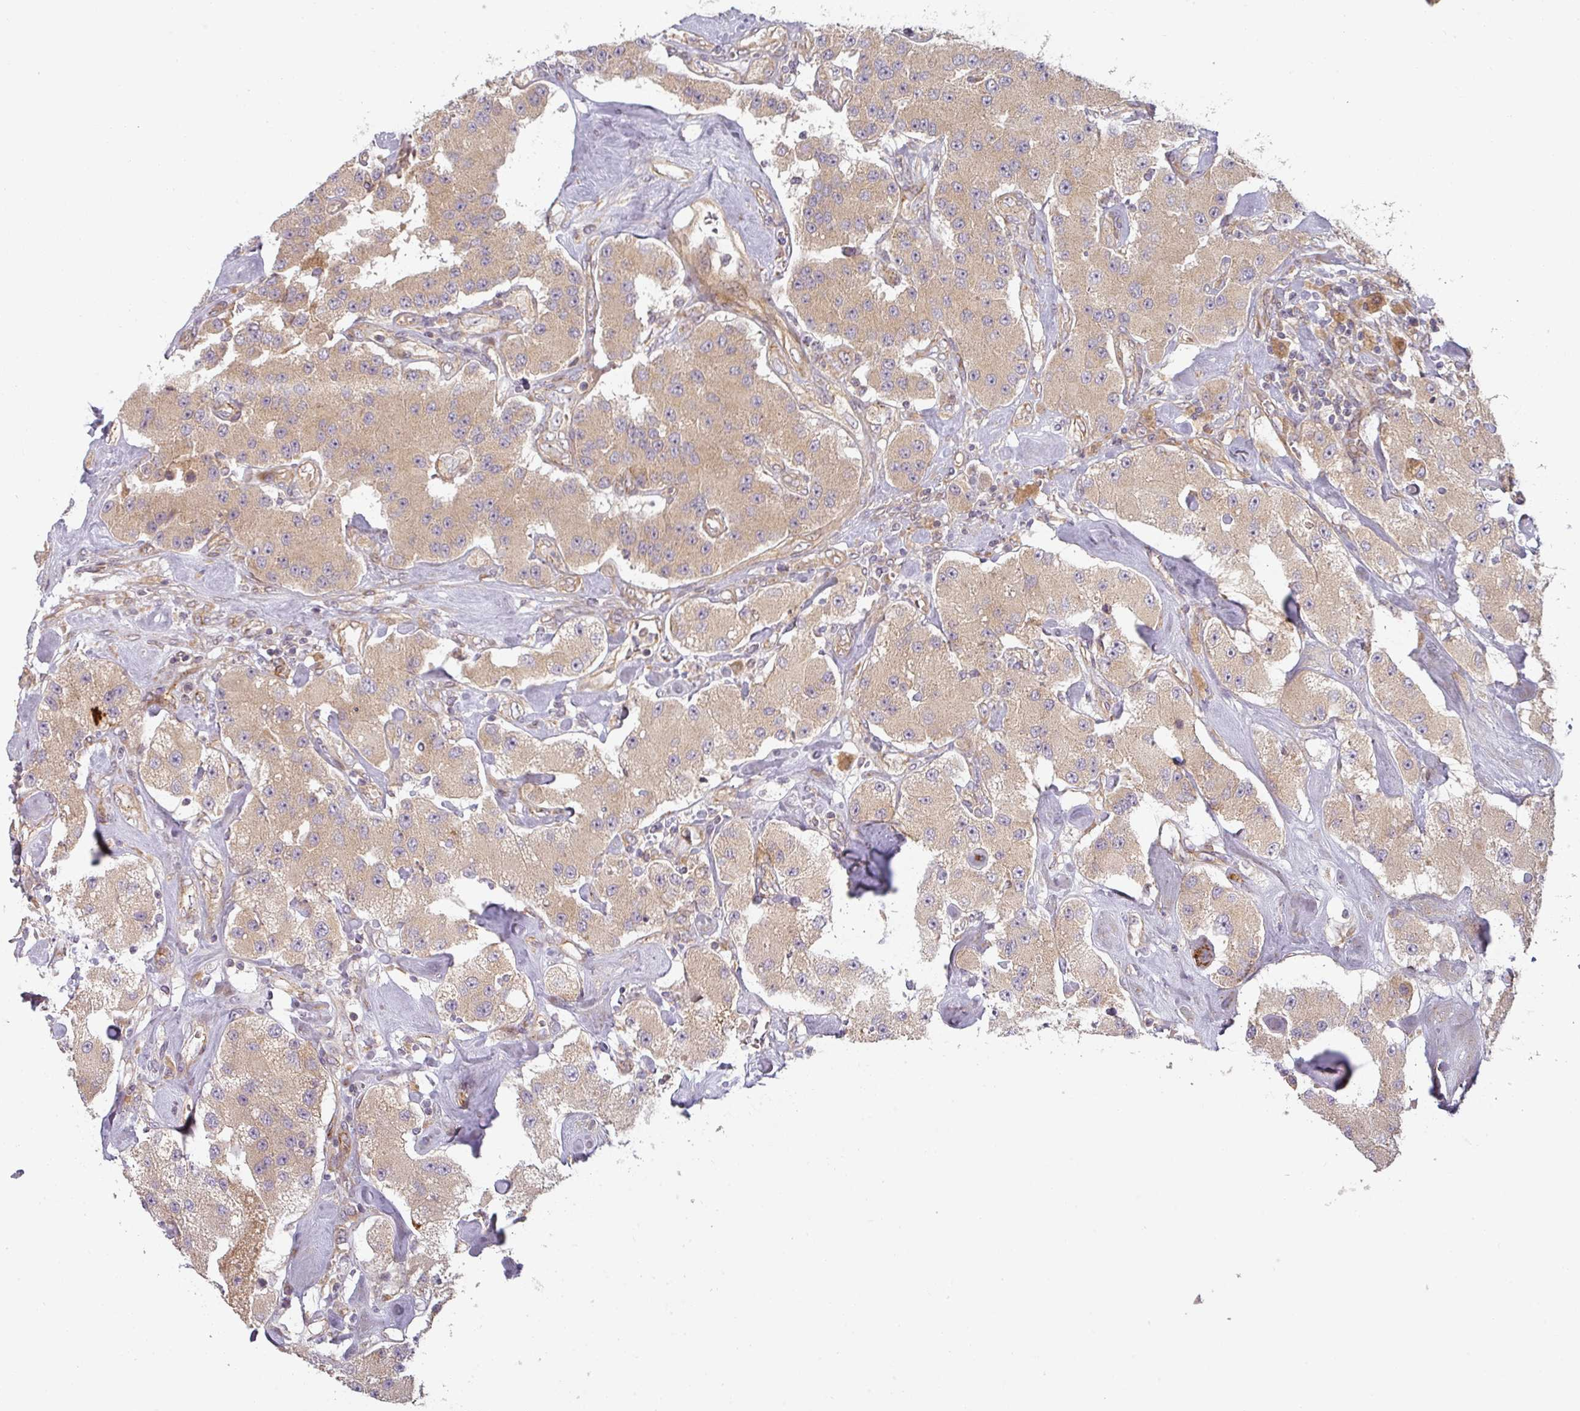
{"staining": {"intensity": "weak", "quantity": ">75%", "location": "cytoplasmic/membranous"}, "tissue": "carcinoid", "cell_type": "Tumor cells", "image_type": "cancer", "snomed": [{"axis": "morphology", "description": "Carcinoid, malignant, NOS"}, {"axis": "topography", "description": "Pancreas"}], "caption": "This is an image of immunohistochemistry staining of carcinoid, which shows weak positivity in the cytoplasmic/membranous of tumor cells.", "gene": "CNOT1", "patient": {"sex": "male", "age": 41}}